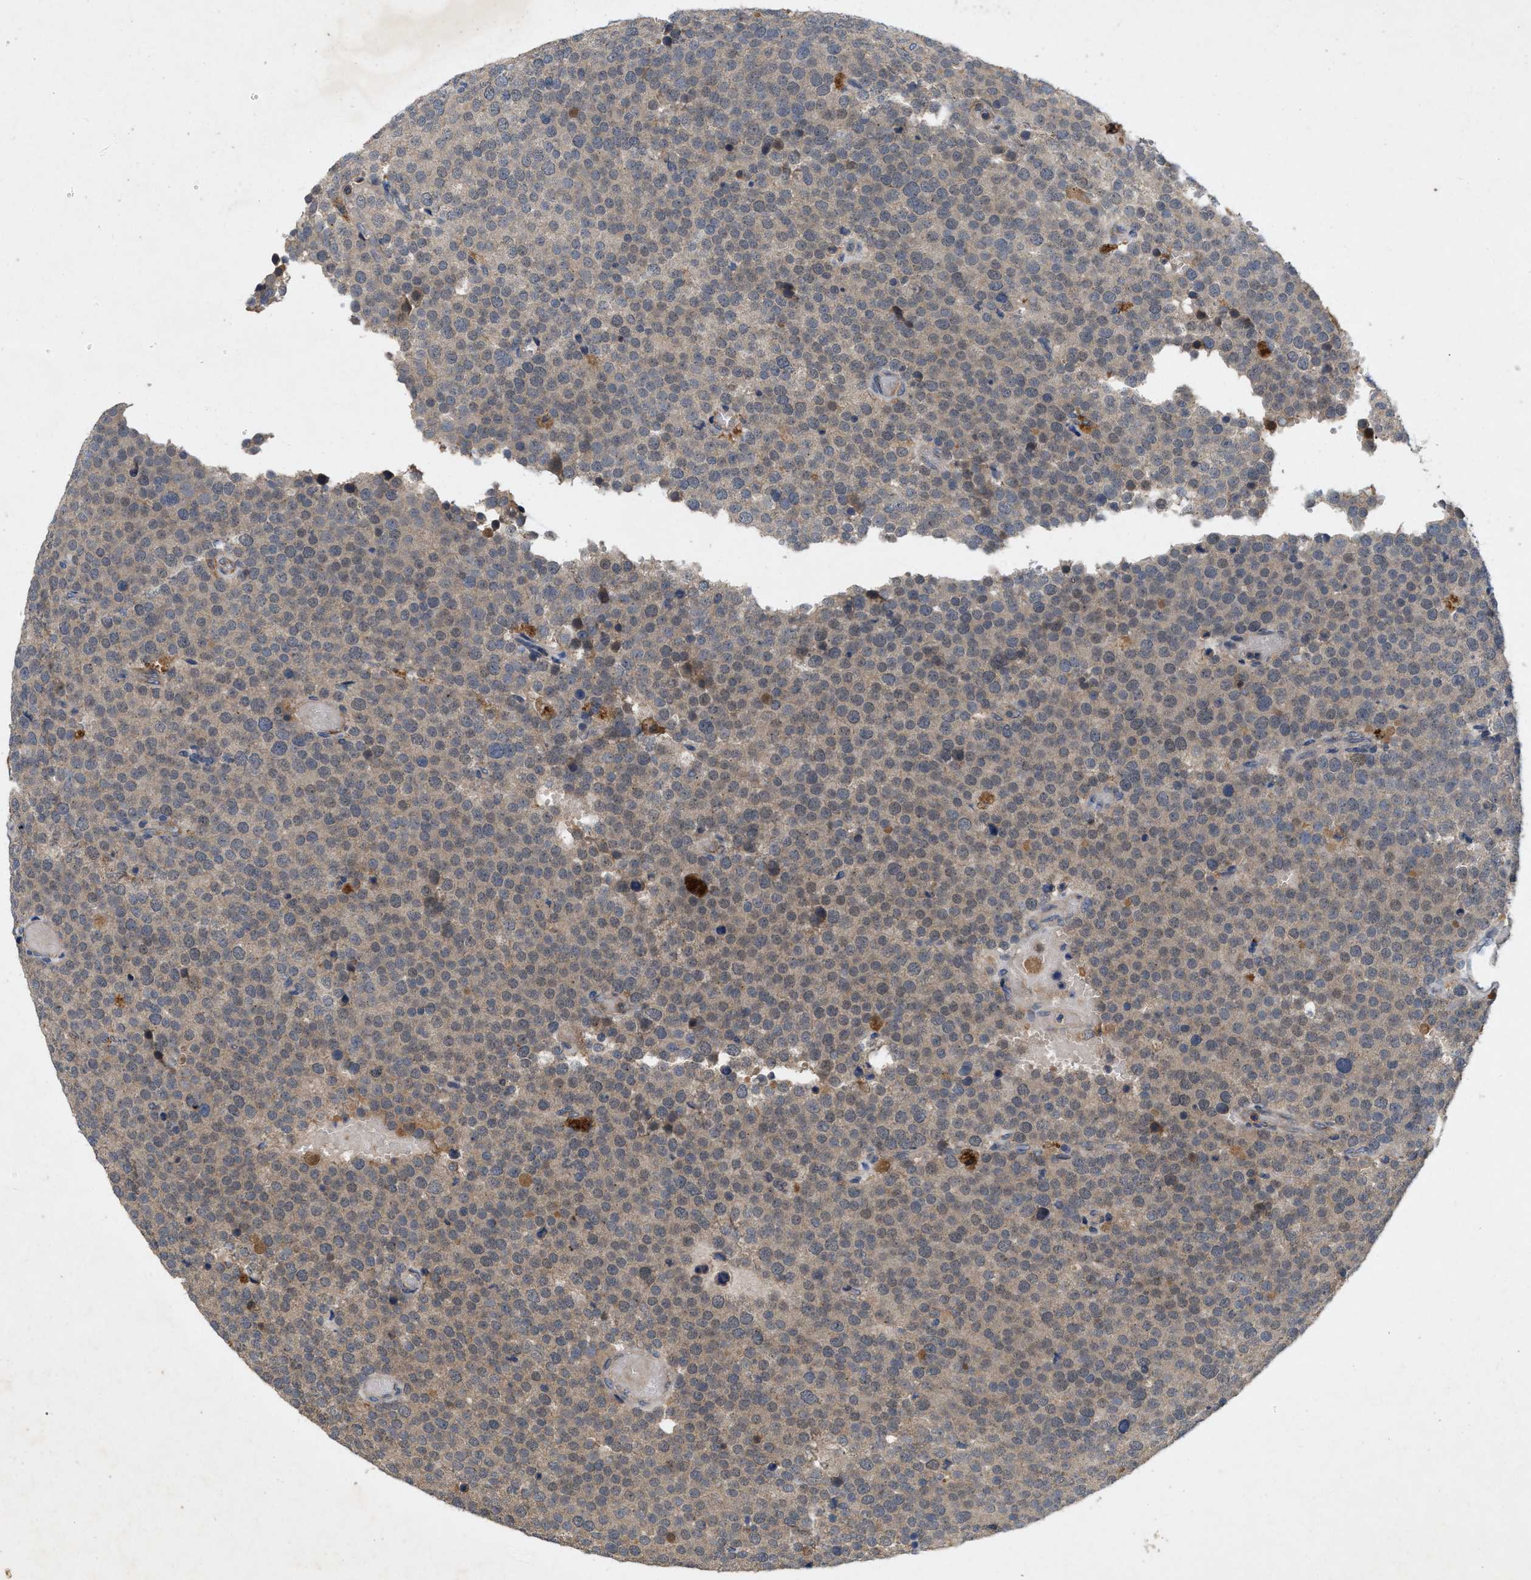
{"staining": {"intensity": "weak", "quantity": "25%-75%", "location": "cytoplasmic/membranous"}, "tissue": "testis cancer", "cell_type": "Tumor cells", "image_type": "cancer", "snomed": [{"axis": "morphology", "description": "Normal tissue, NOS"}, {"axis": "morphology", "description": "Seminoma, NOS"}, {"axis": "topography", "description": "Testis"}], "caption": "Protein expression by immunohistochemistry shows weak cytoplasmic/membranous staining in about 25%-75% of tumor cells in seminoma (testis).", "gene": "LPAR2", "patient": {"sex": "male", "age": 71}}